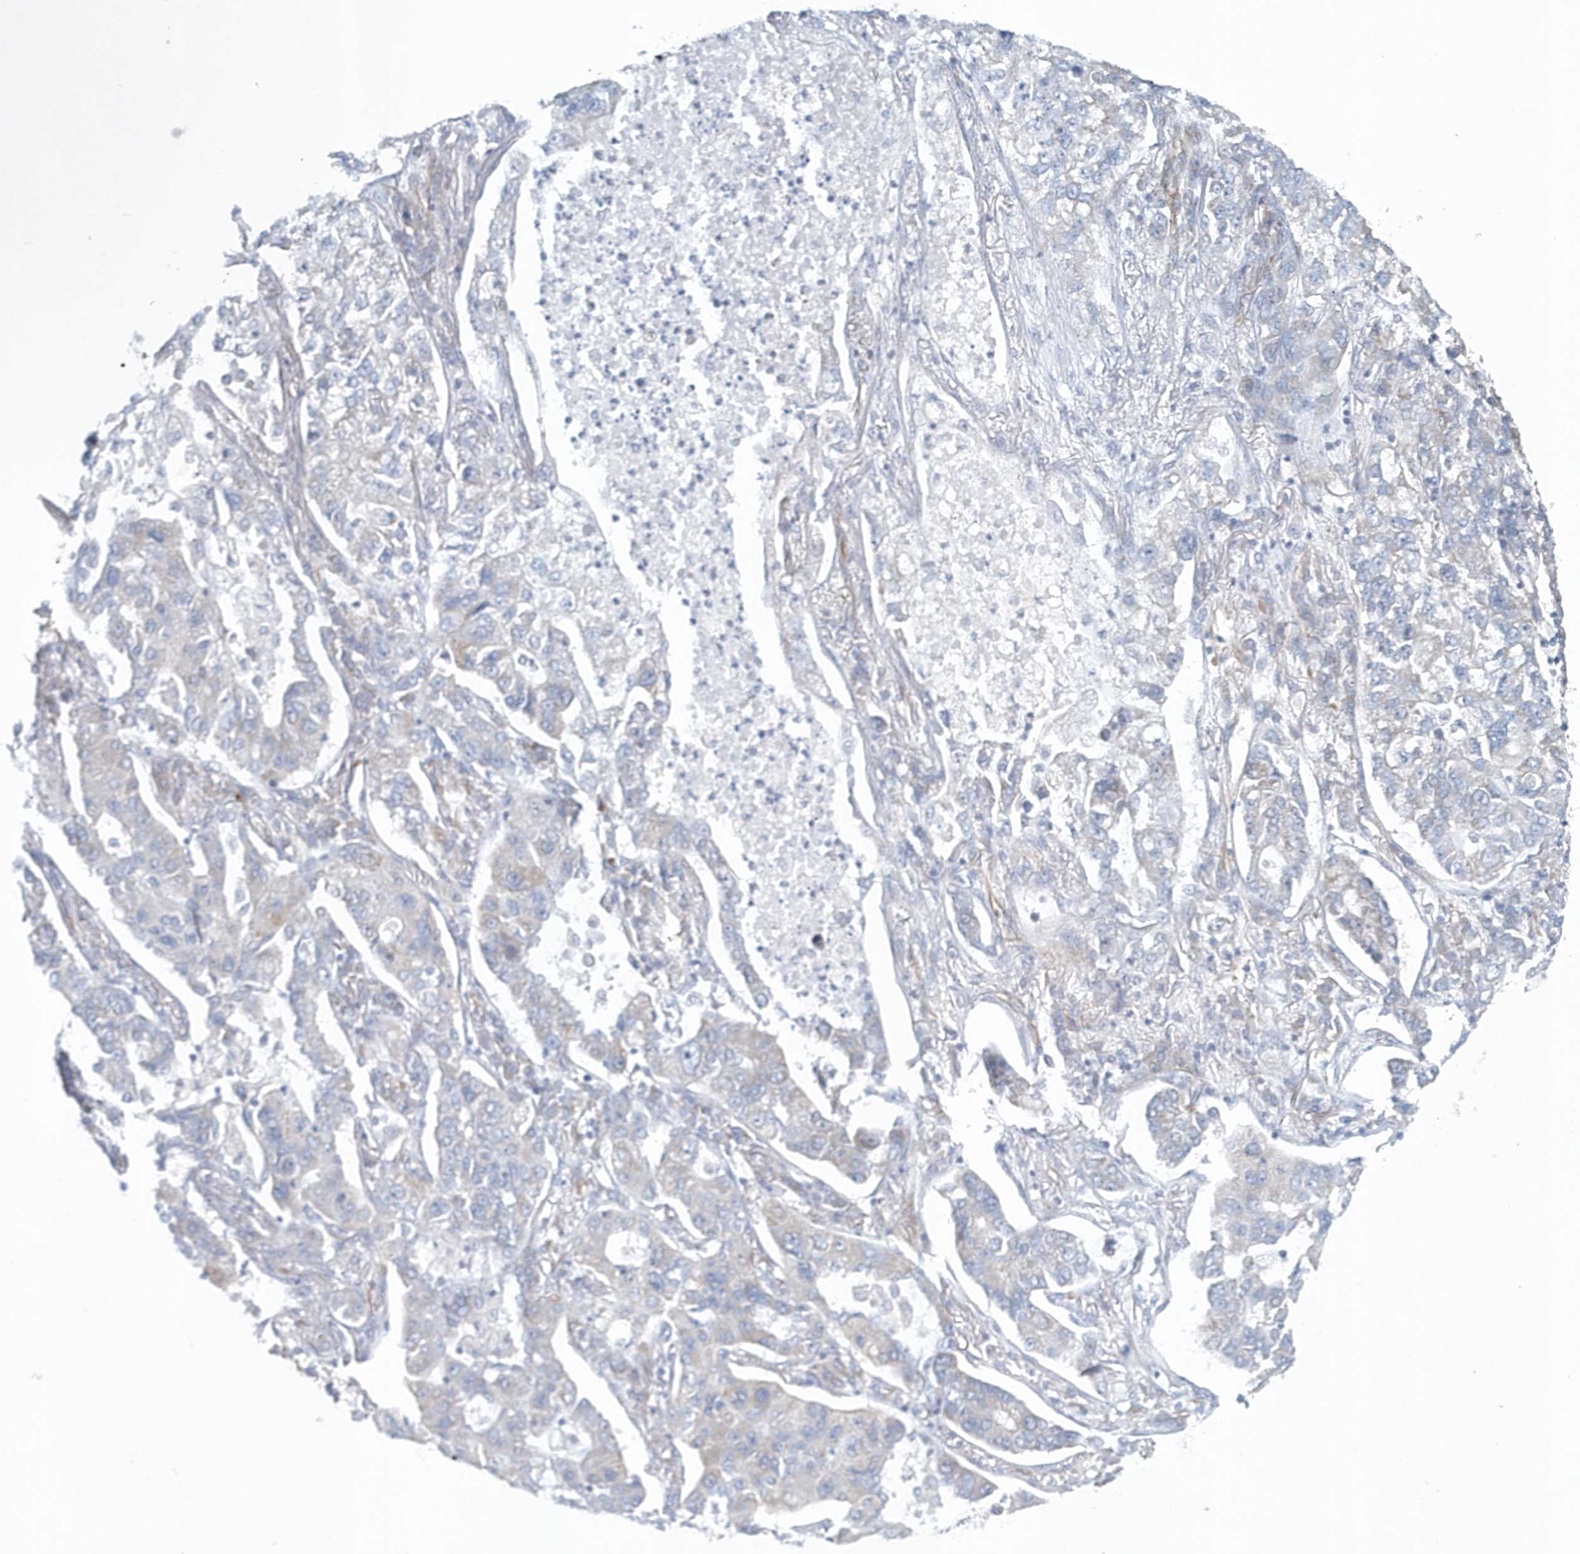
{"staining": {"intensity": "negative", "quantity": "none", "location": "none"}, "tissue": "lung cancer", "cell_type": "Tumor cells", "image_type": "cancer", "snomed": [{"axis": "morphology", "description": "Adenocarcinoma, NOS"}, {"axis": "topography", "description": "Lung"}], "caption": "This is a histopathology image of IHC staining of lung cancer, which shows no expression in tumor cells.", "gene": "GPR152", "patient": {"sex": "male", "age": 49}}